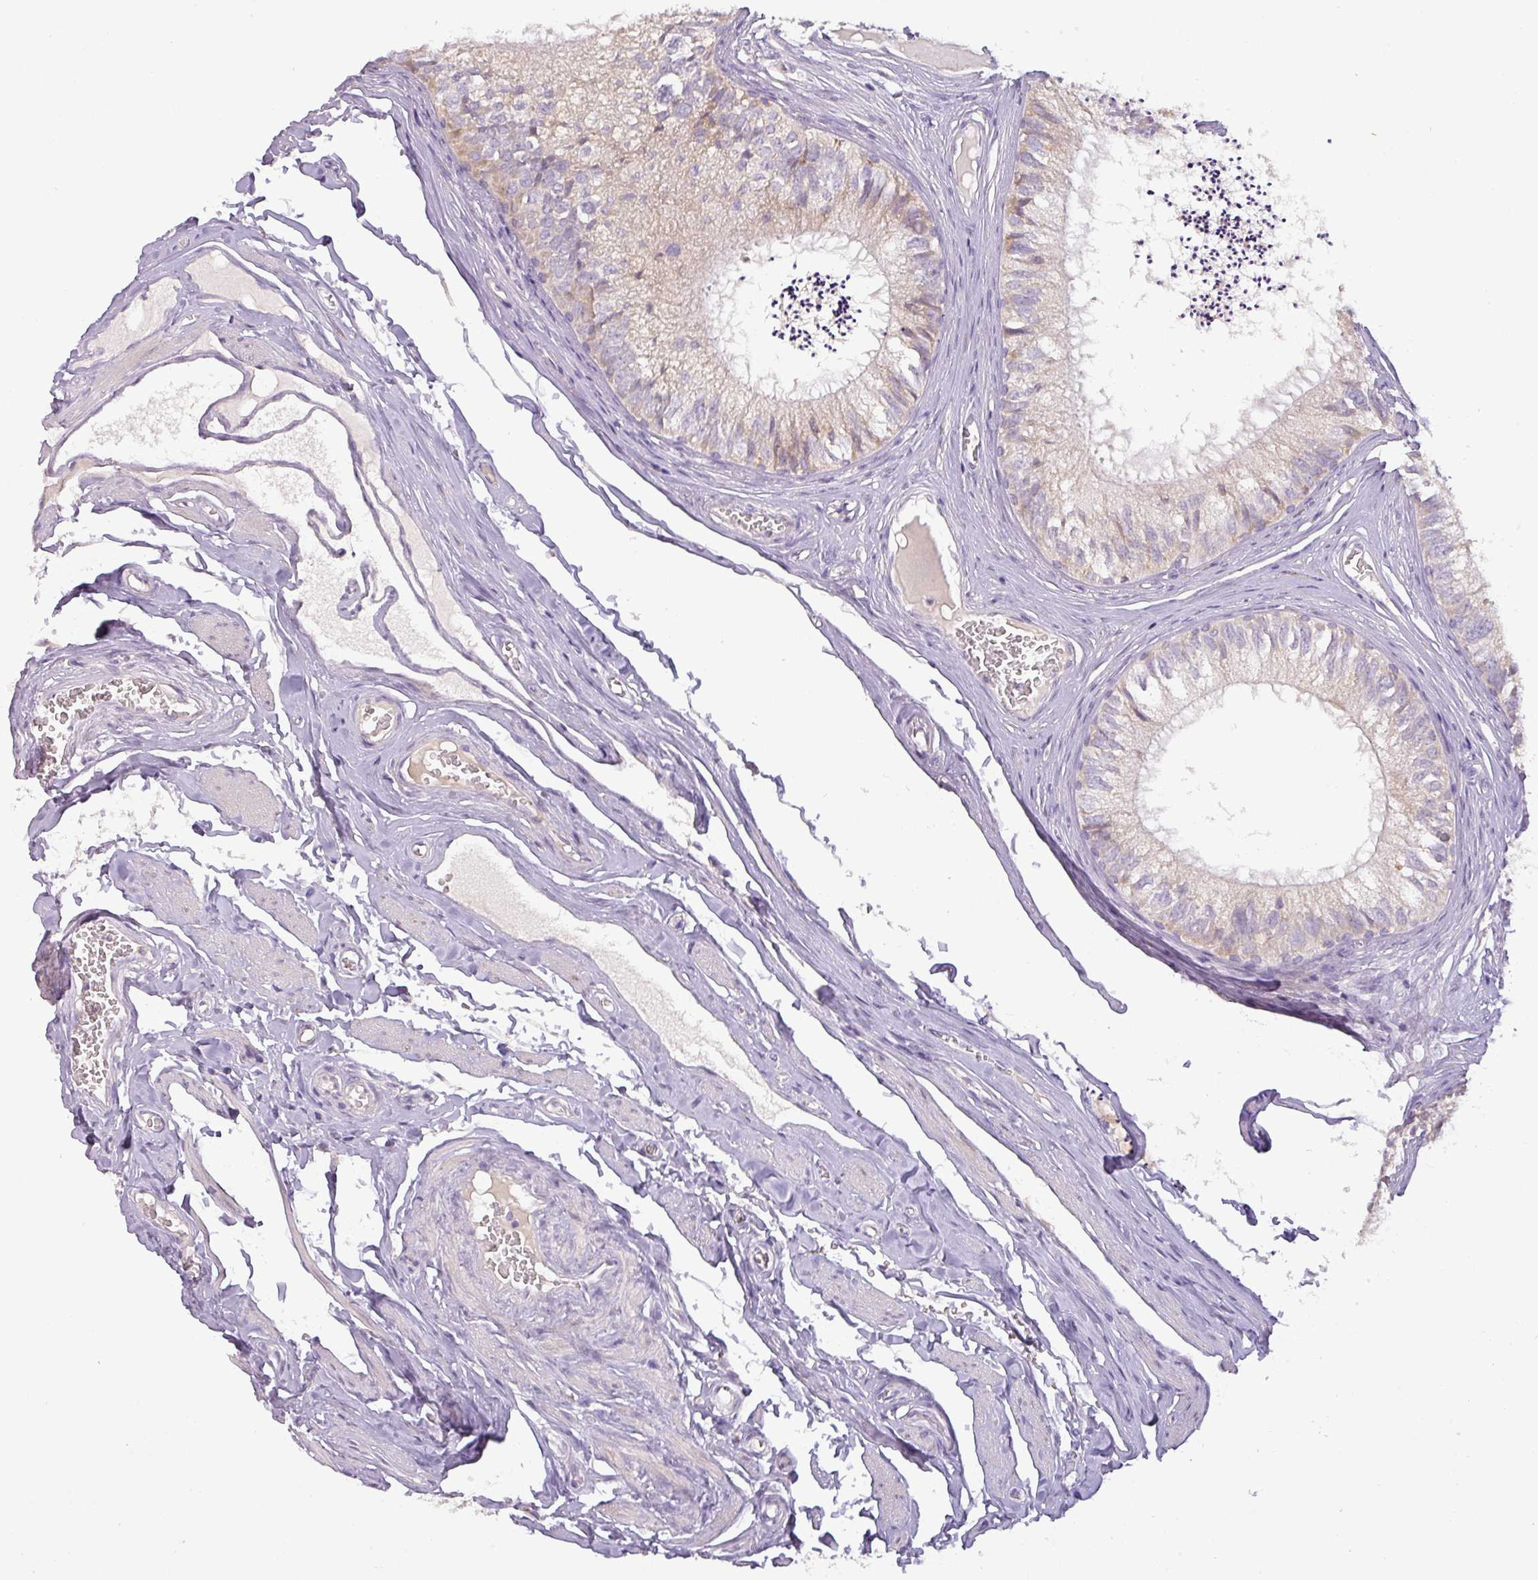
{"staining": {"intensity": "weak", "quantity": "25%-75%", "location": "cytoplasmic/membranous"}, "tissue": "epididymis", "cell_type": "Glandular cells", "image_type": "normal", "snomed": [{"axis": "morphology", "description": "Normal tissue, NOS"}, {"axis": "topography", "description": "Epididymis"}], "caption": "A high-resolution image shows immunohistochemistry staining of benign epididymis, which demonstrates weak cytoplasmic/membranous positivity in approximately 25%-75% of glandular cells.", "gene": "DRD5", "patient": {"sex": "male", "age": 79}}